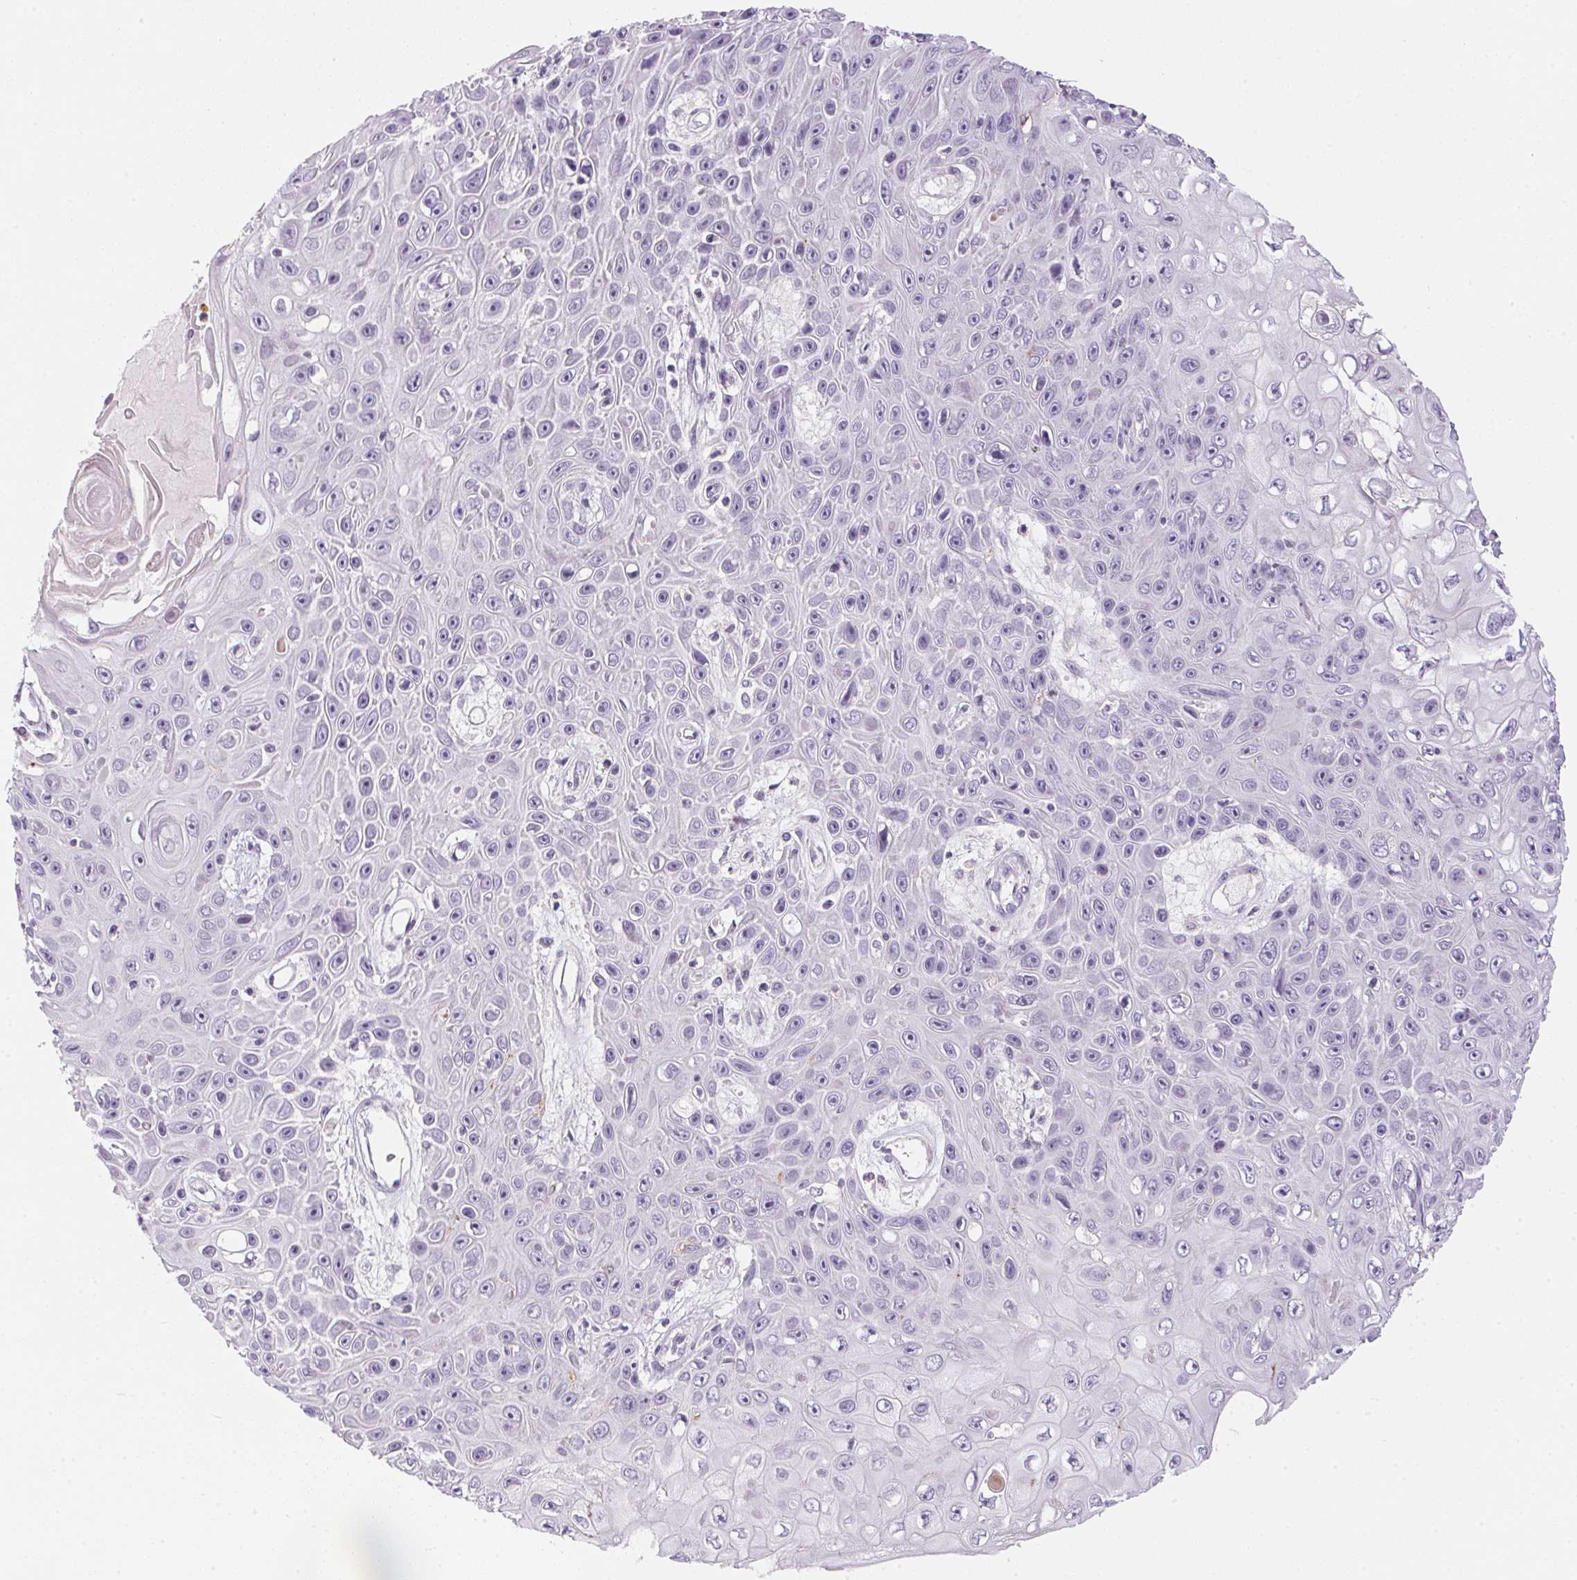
{"staining": {"intensity": "negative", "quantity": "none", "location": "none"}, "tissue": "skin cancer", "cell_type": "Tumor cells", "image_type": "cancer", "snomed": [{"axis": "morphology", "description": "Squamous cell carcinoma, NOS"}, {"axis": "topography", "description": "Skin"}], "caption": "This is a photomicrograph of immunohistochemistry staining of squamous cell carcinoma (skin), which shows no staining in tumor cells. Nuclei are stained in blue.", "gene": "ECPAS", "patient": {"sex": "male", "age": 82}}